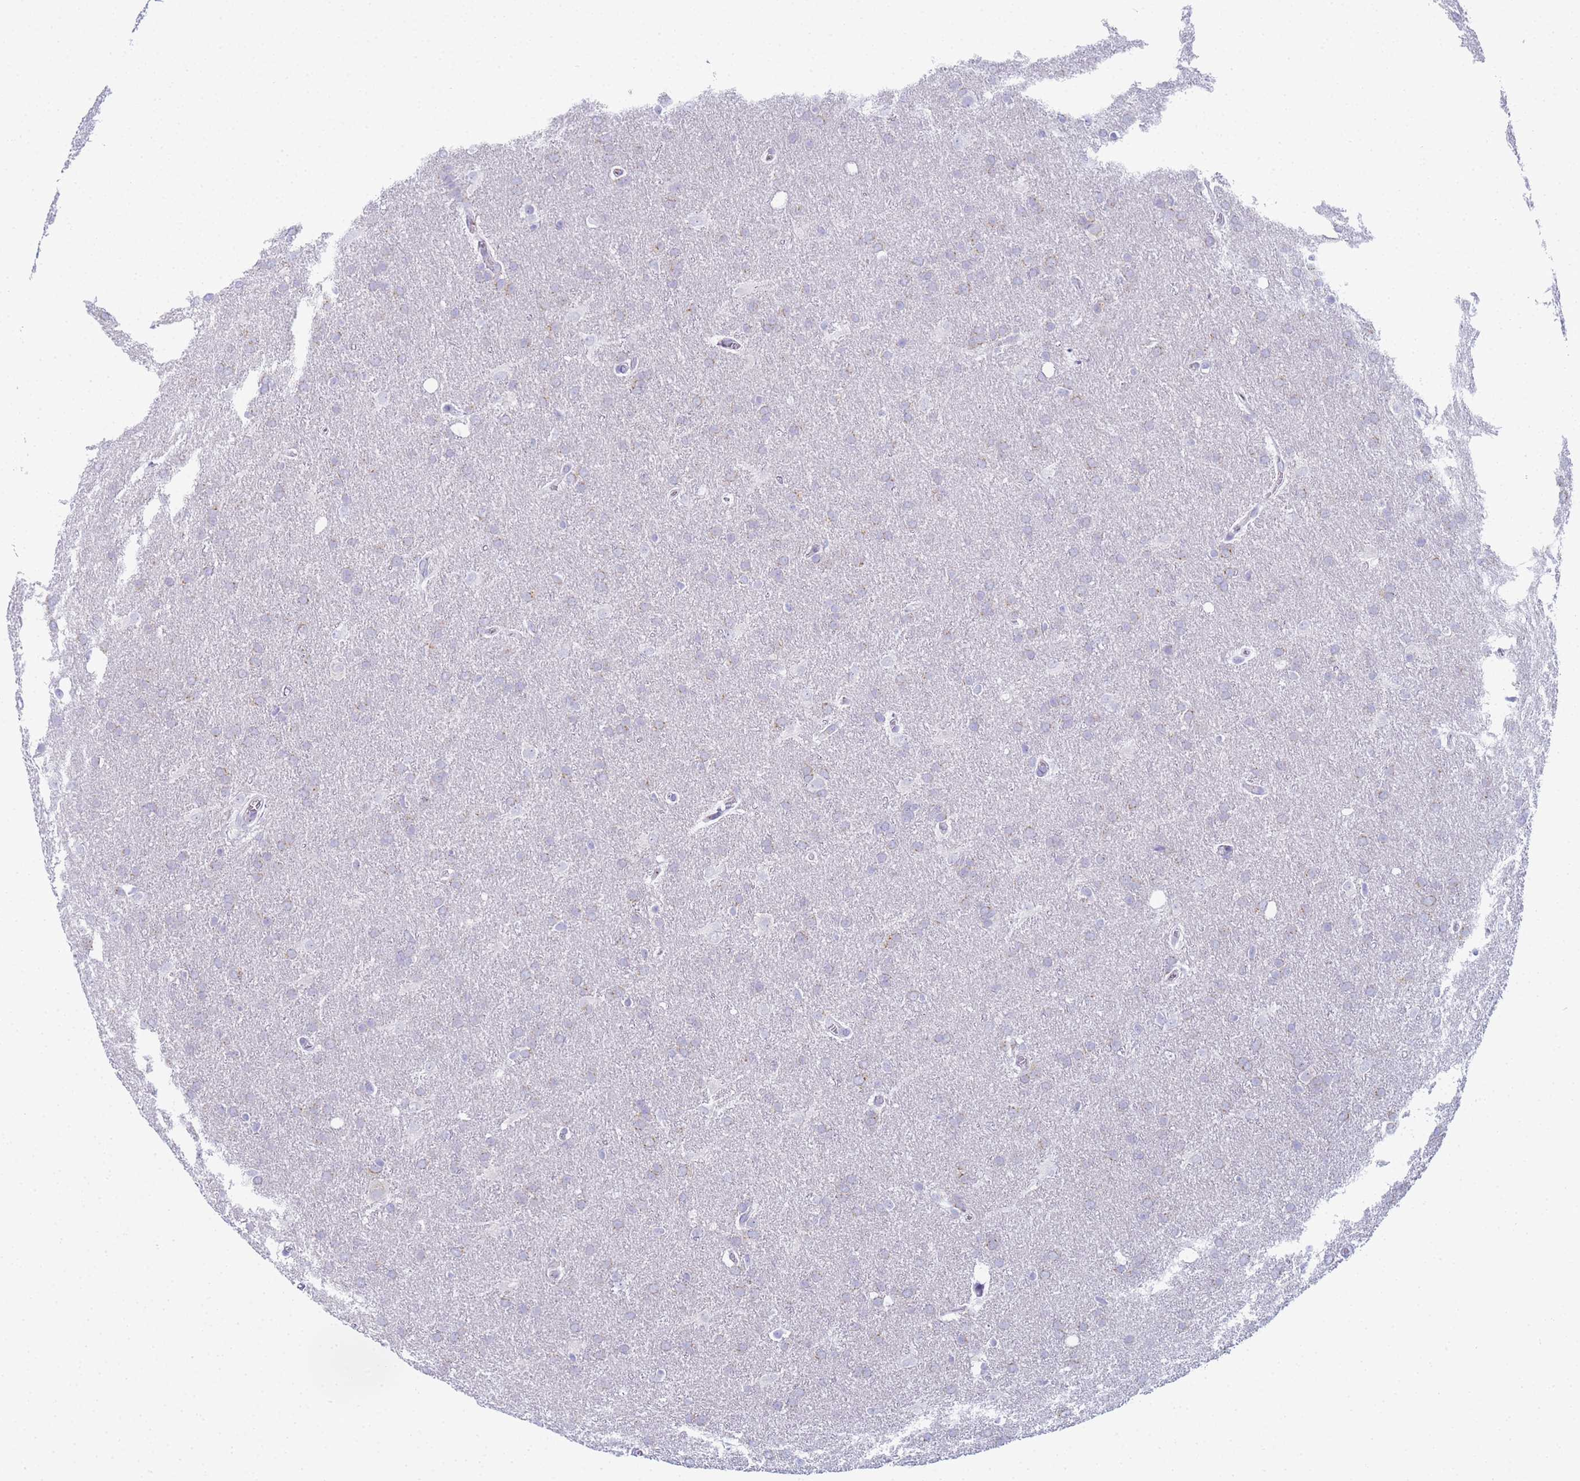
{"staining": {"intensity": "negative", "quantity": "none", "location": "none"}, "tissue": "glioma", "cell_type": "Tumor cells", "image_type": "cancer", "snomed": [{"axis": "morphology", "description": "Glioma, malignant, Low grade"}, {"axis": "topography", "description": "Brain"}], "caption": "Glioma was stained to show a protein in brown. There is no significant positivity in tumor cells. Brightfield microscopy of immunohistochemistry (IHC) stained with DAB (brown) and hematoxylin (blue), captured at high magnification.", "gene": "CR1", "patient": {"sex": "female", "age": 32}}